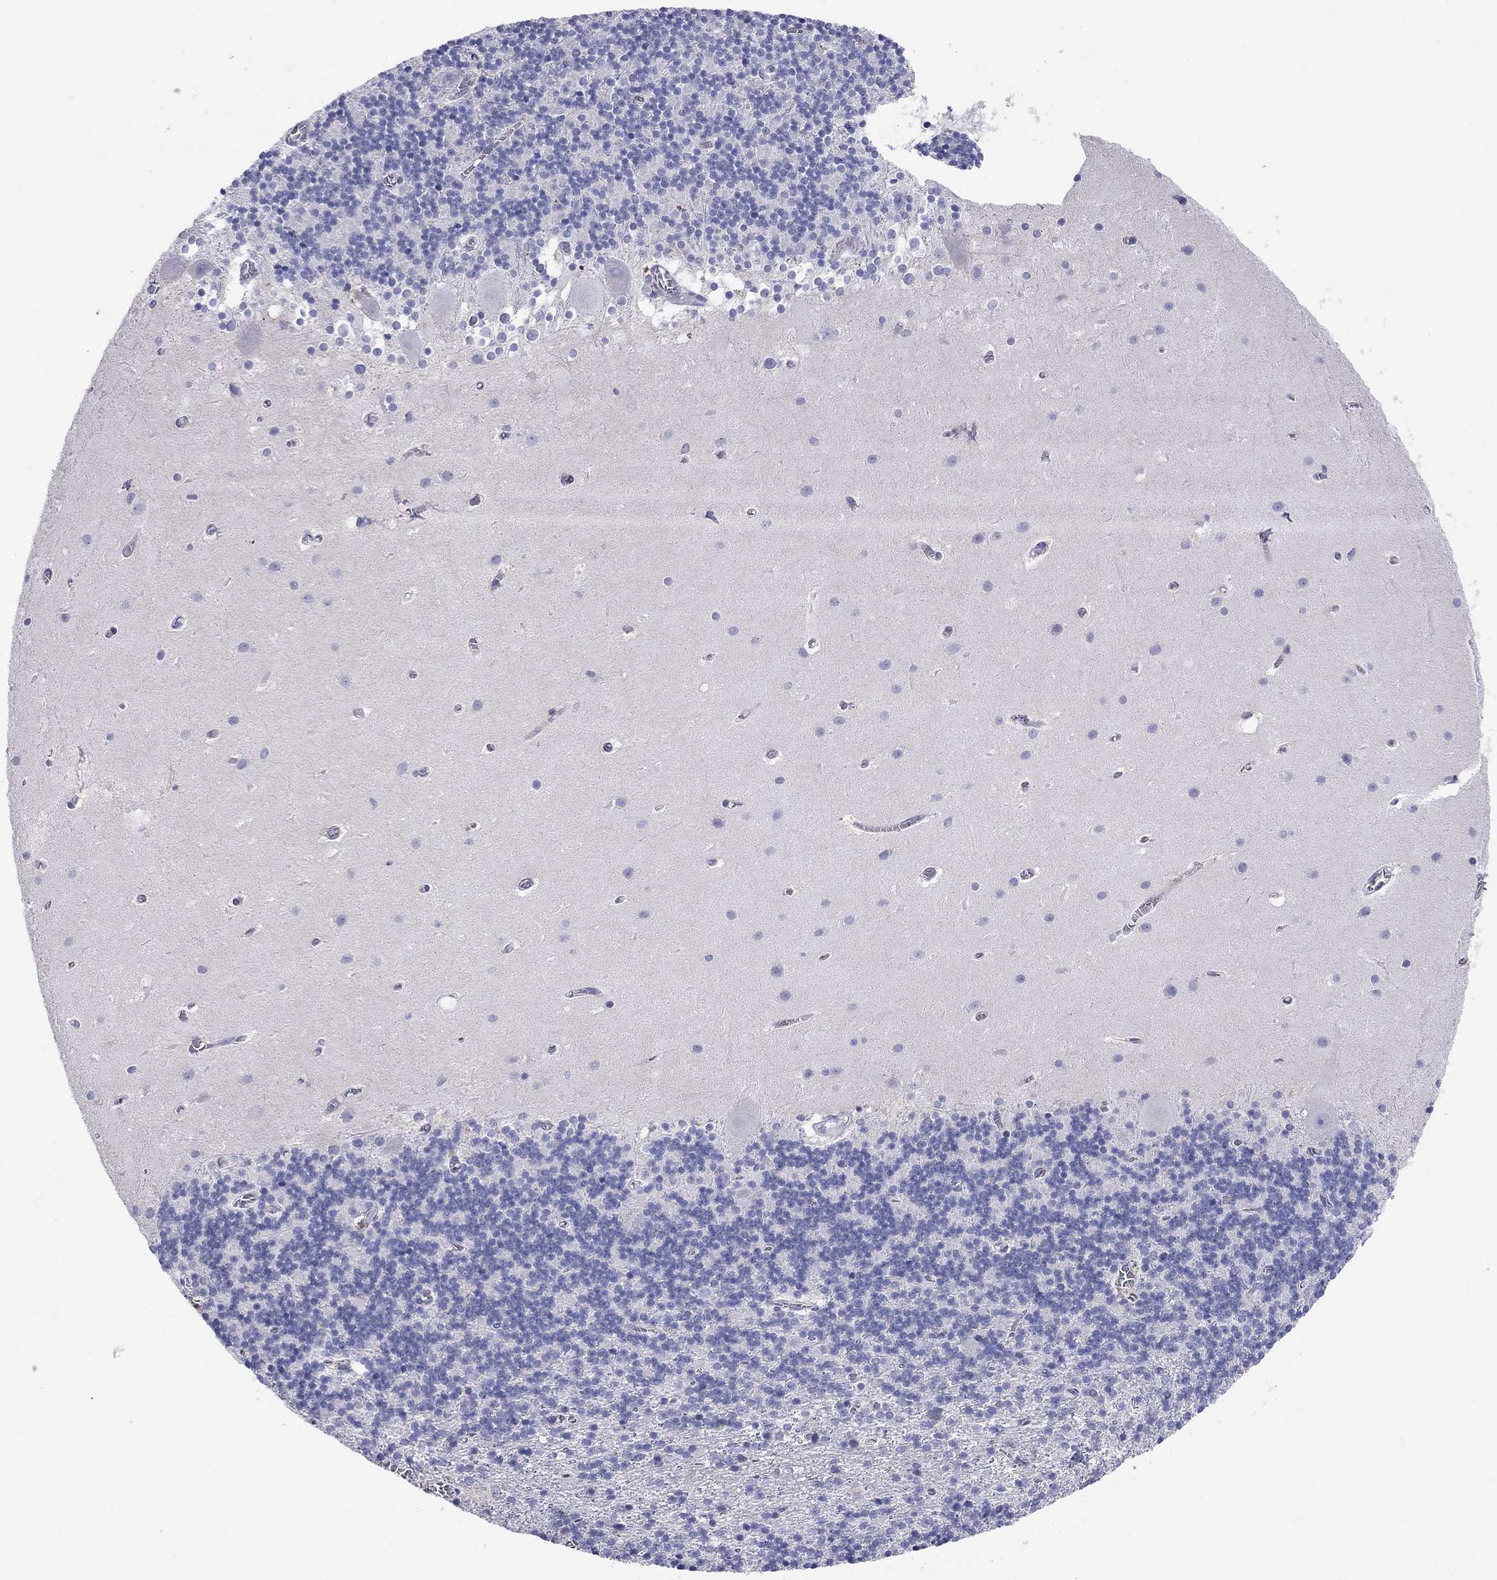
{"staining": {"intensity": "negative", "quantity": "none", "location": "none"}, "tissue": "cerebellum", "cell_type": "Cells in granular layer", "image_type": "normal", "snomed": [{"axis": "morphology", "description": "Normal tissue, NOS"}, {"axis": "topography", "description": "Cerebellum"}], "caption": "The immunohistochemistry (IHC) image has no significant positivity in cells in granular layer of cerebellum. (Brightfield microscopy of DAB immunohistochemistry (IHC) at high magnification).", "gene": "SLC46A2", "patient": {"sex": "male", "age": 70}}